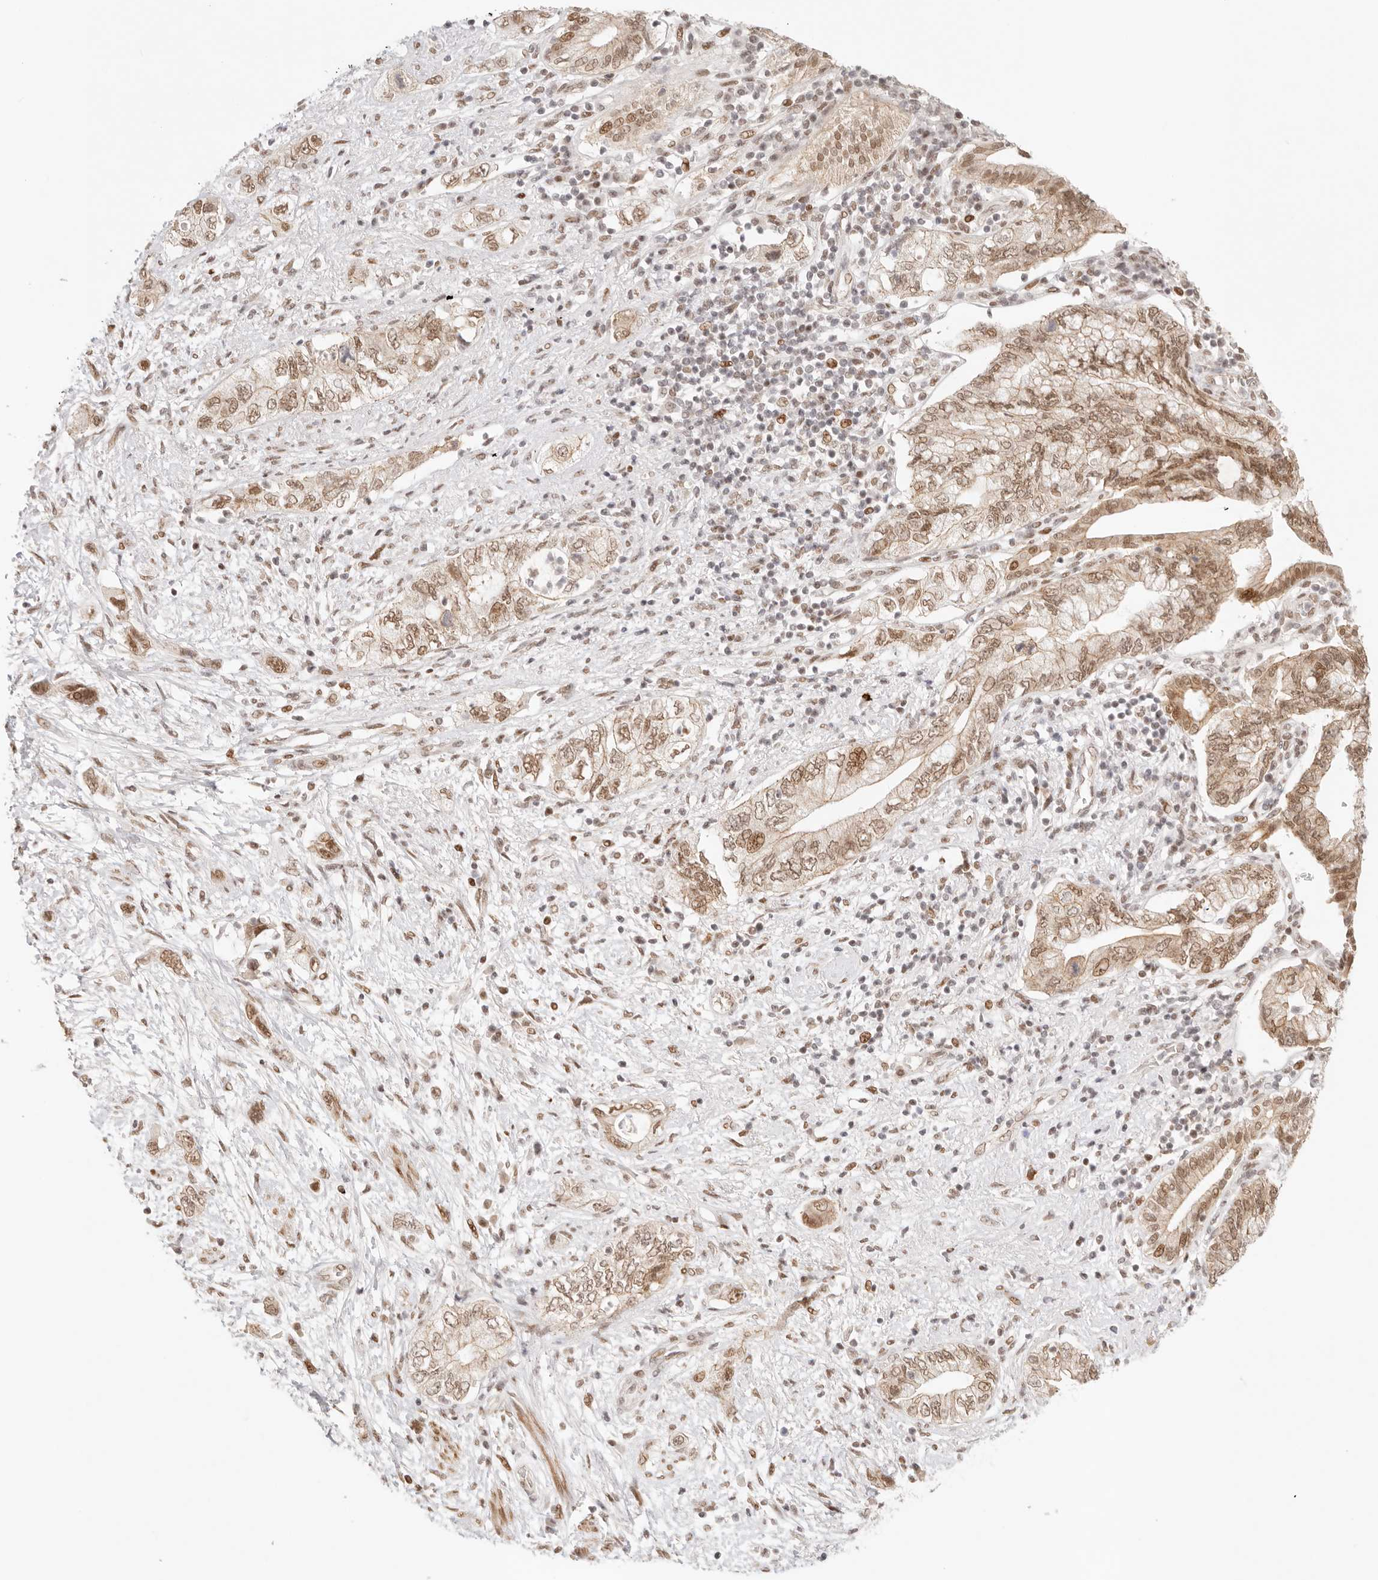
{"staining": {"intensity": "moderate", "quantity": ">75%", "location": "cytoplasmic/membranous,nuclear"}, "tissue": "pancreatic cancer", "cell_type": "Tumor cells", "image_type": "cancer", "snomed": [{"axis": "morphology", "description": "Adenocarcinoma, NOS"}, {"axis": "topography", "description": "Pancreas"}], "caption": "Pancreatic cancer tissue shows moderate cytoplasmic/membranous and nuclear positivity in approximately >75% of tumor cells, visualized by immunohistochemistry.", "gene": "HOXC5", "patient": {"sex": "female", "age": 73}}